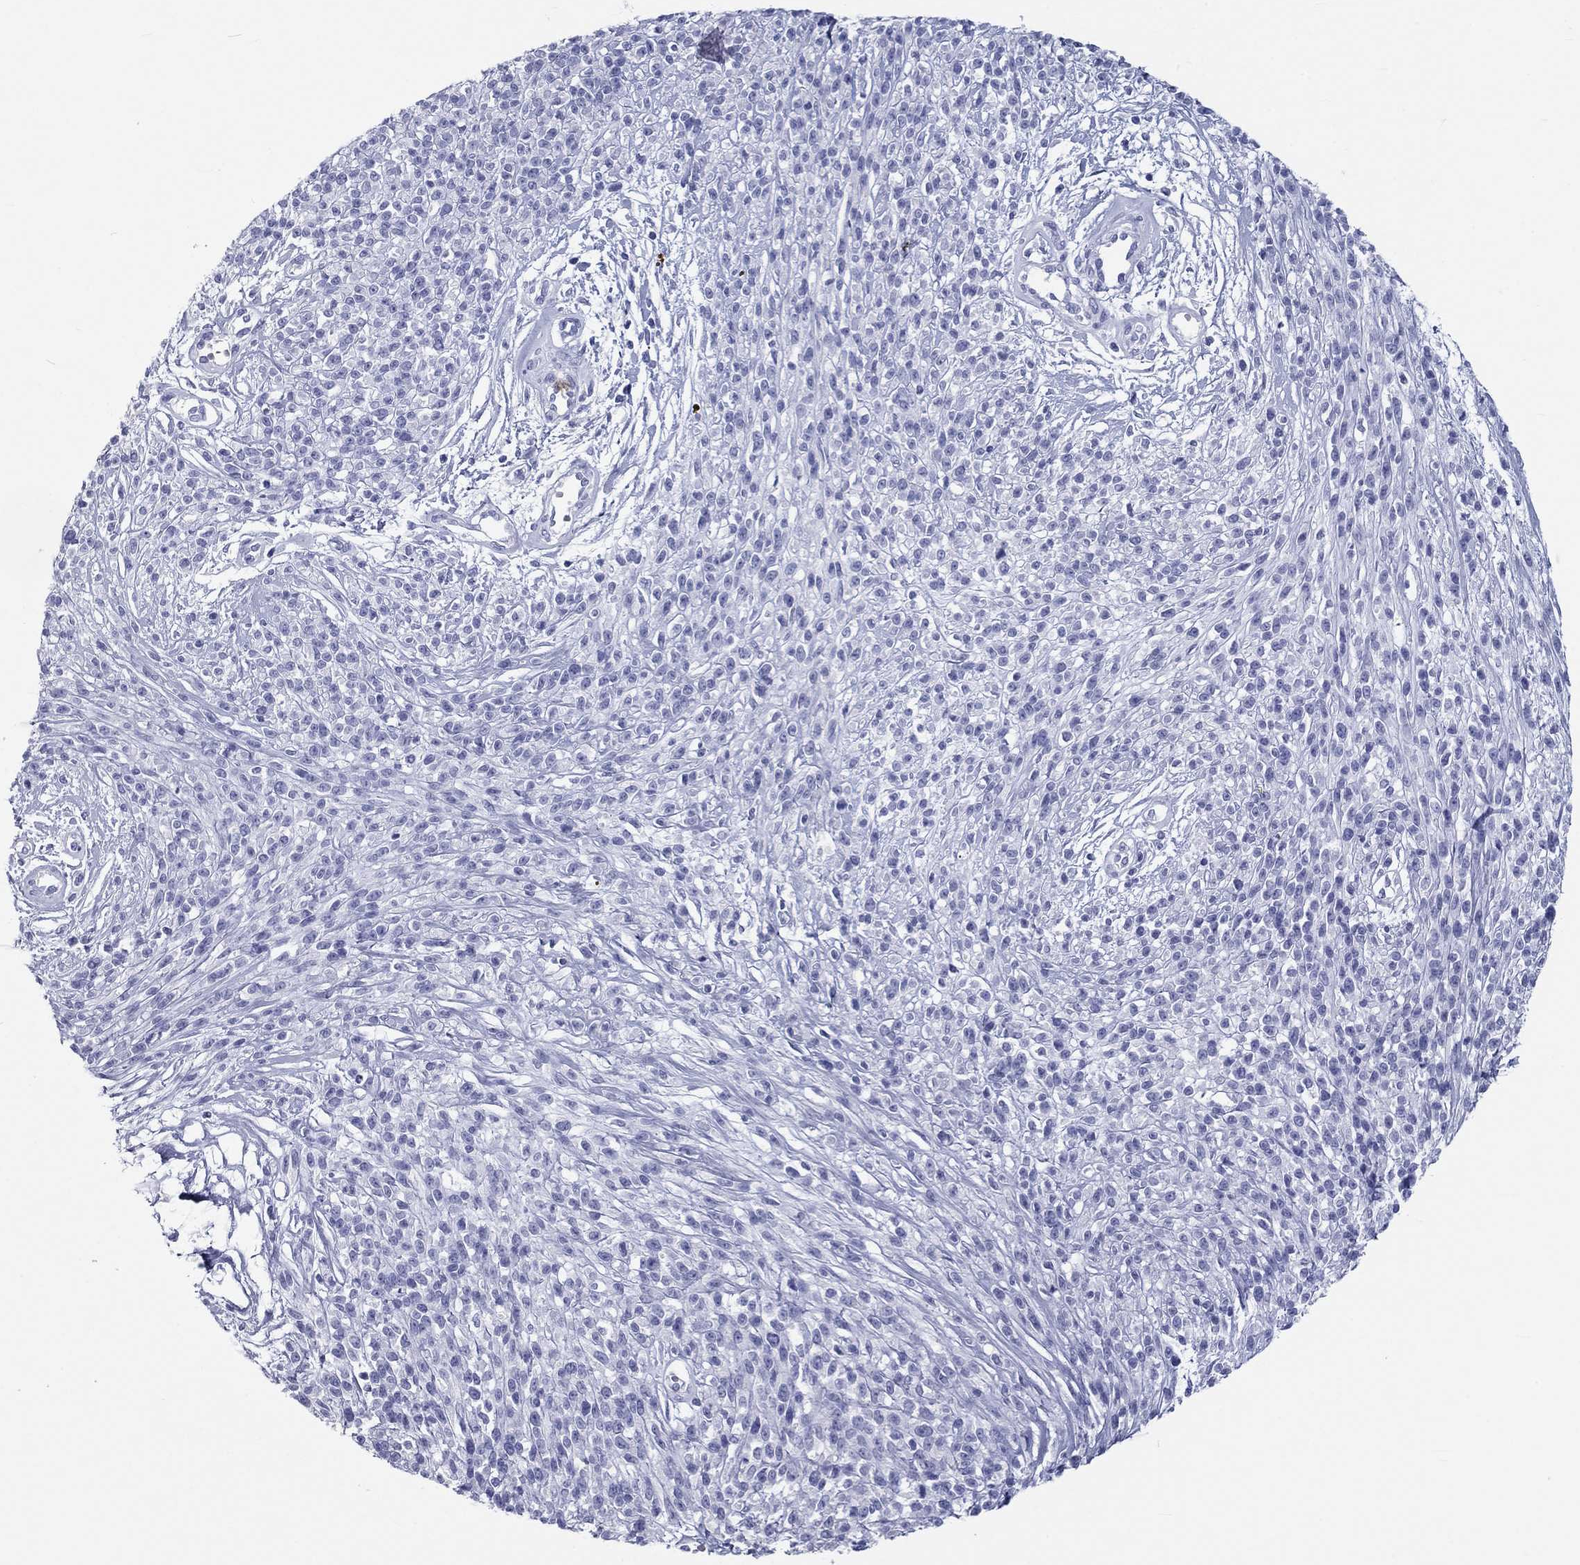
{"staining": {"intensity": "negative", "quantity": "none", "location": "none"}, "tissue": "melanoma", "cell_type": "Tumor cells", "image_type": "cancer", "snomed": [{"axis": "morphology", "description": "Malignant melanoma, NOS"}, {"axis": "topography", "description": "Skin"}, {"axis": "topography", "description": "Skin of trunk"}], "caption": "The IHC micrograph has no significant expression in tumor cells of malignant melanoma tissue.", "gene": "DNALI1", "patient": {"sex": "male", "age": 74}}